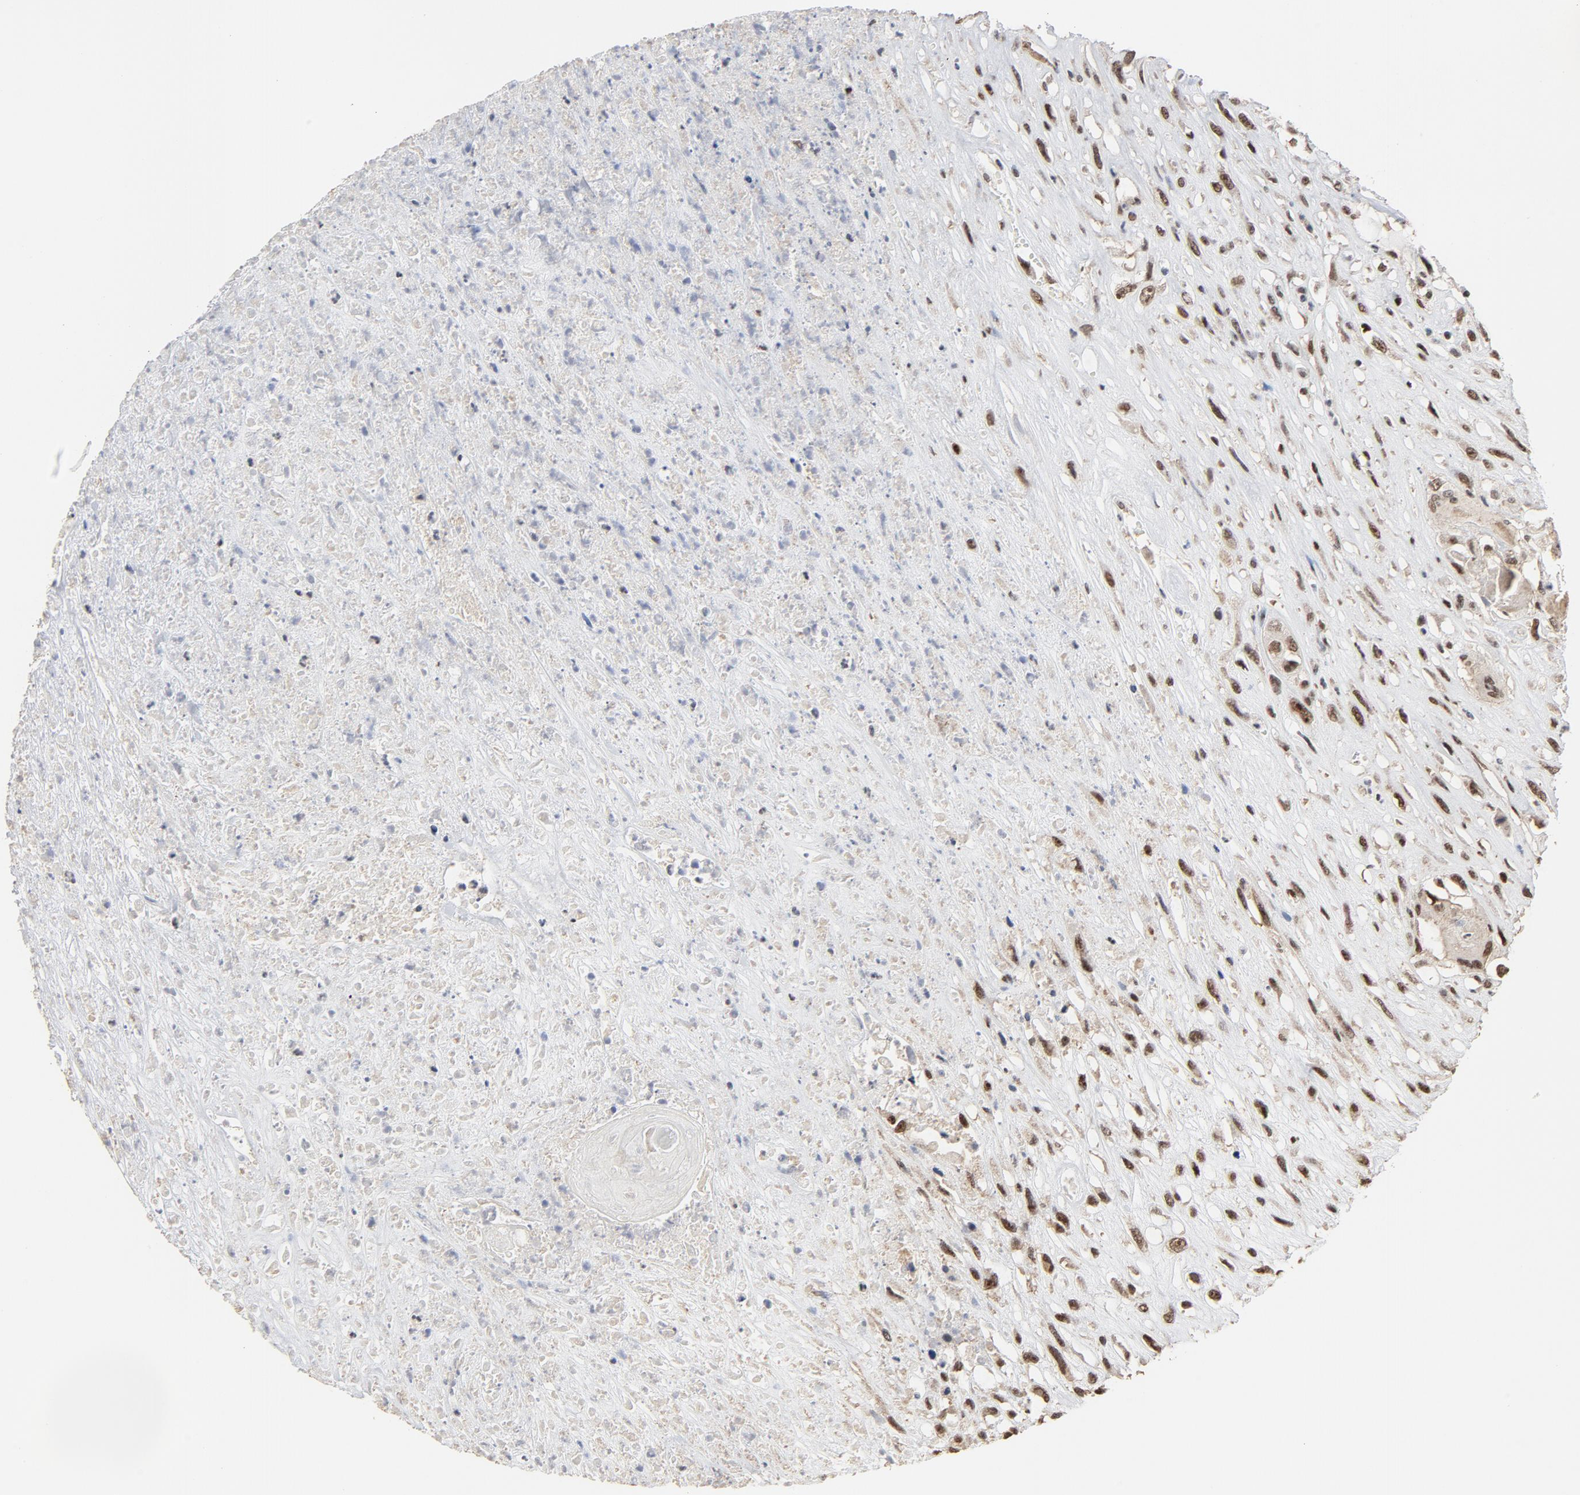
{"staining": {"intensity": "moderate", "quantity": ">75%", "location": "nuclear"}, "tissue": "head and neck cancer", "cell_type": "Tumor cells", "image_type": "cancer", "snomed": [{"axis": "morphology", "description": "Necrosis, NOS"}, {"axis": "morphology", "description": "Neoplasm, malignant, NOS"}, {"axis": "topography", "description": "Salivary gland"}, {"axis": "topography", "description": "Head-Neck"}], "caption": "IHC histopathology image of neoplastic tissue: human head and neck cancer (neoplasm (malignant)) stained using IHC demonstrates medium levels of moderate protein expression localized specifically in the nuclear of tumor cells, appearing as a nuclear brown color.", "gene": "TP53RK", "patient": {"sex": "male", "age": 43}}